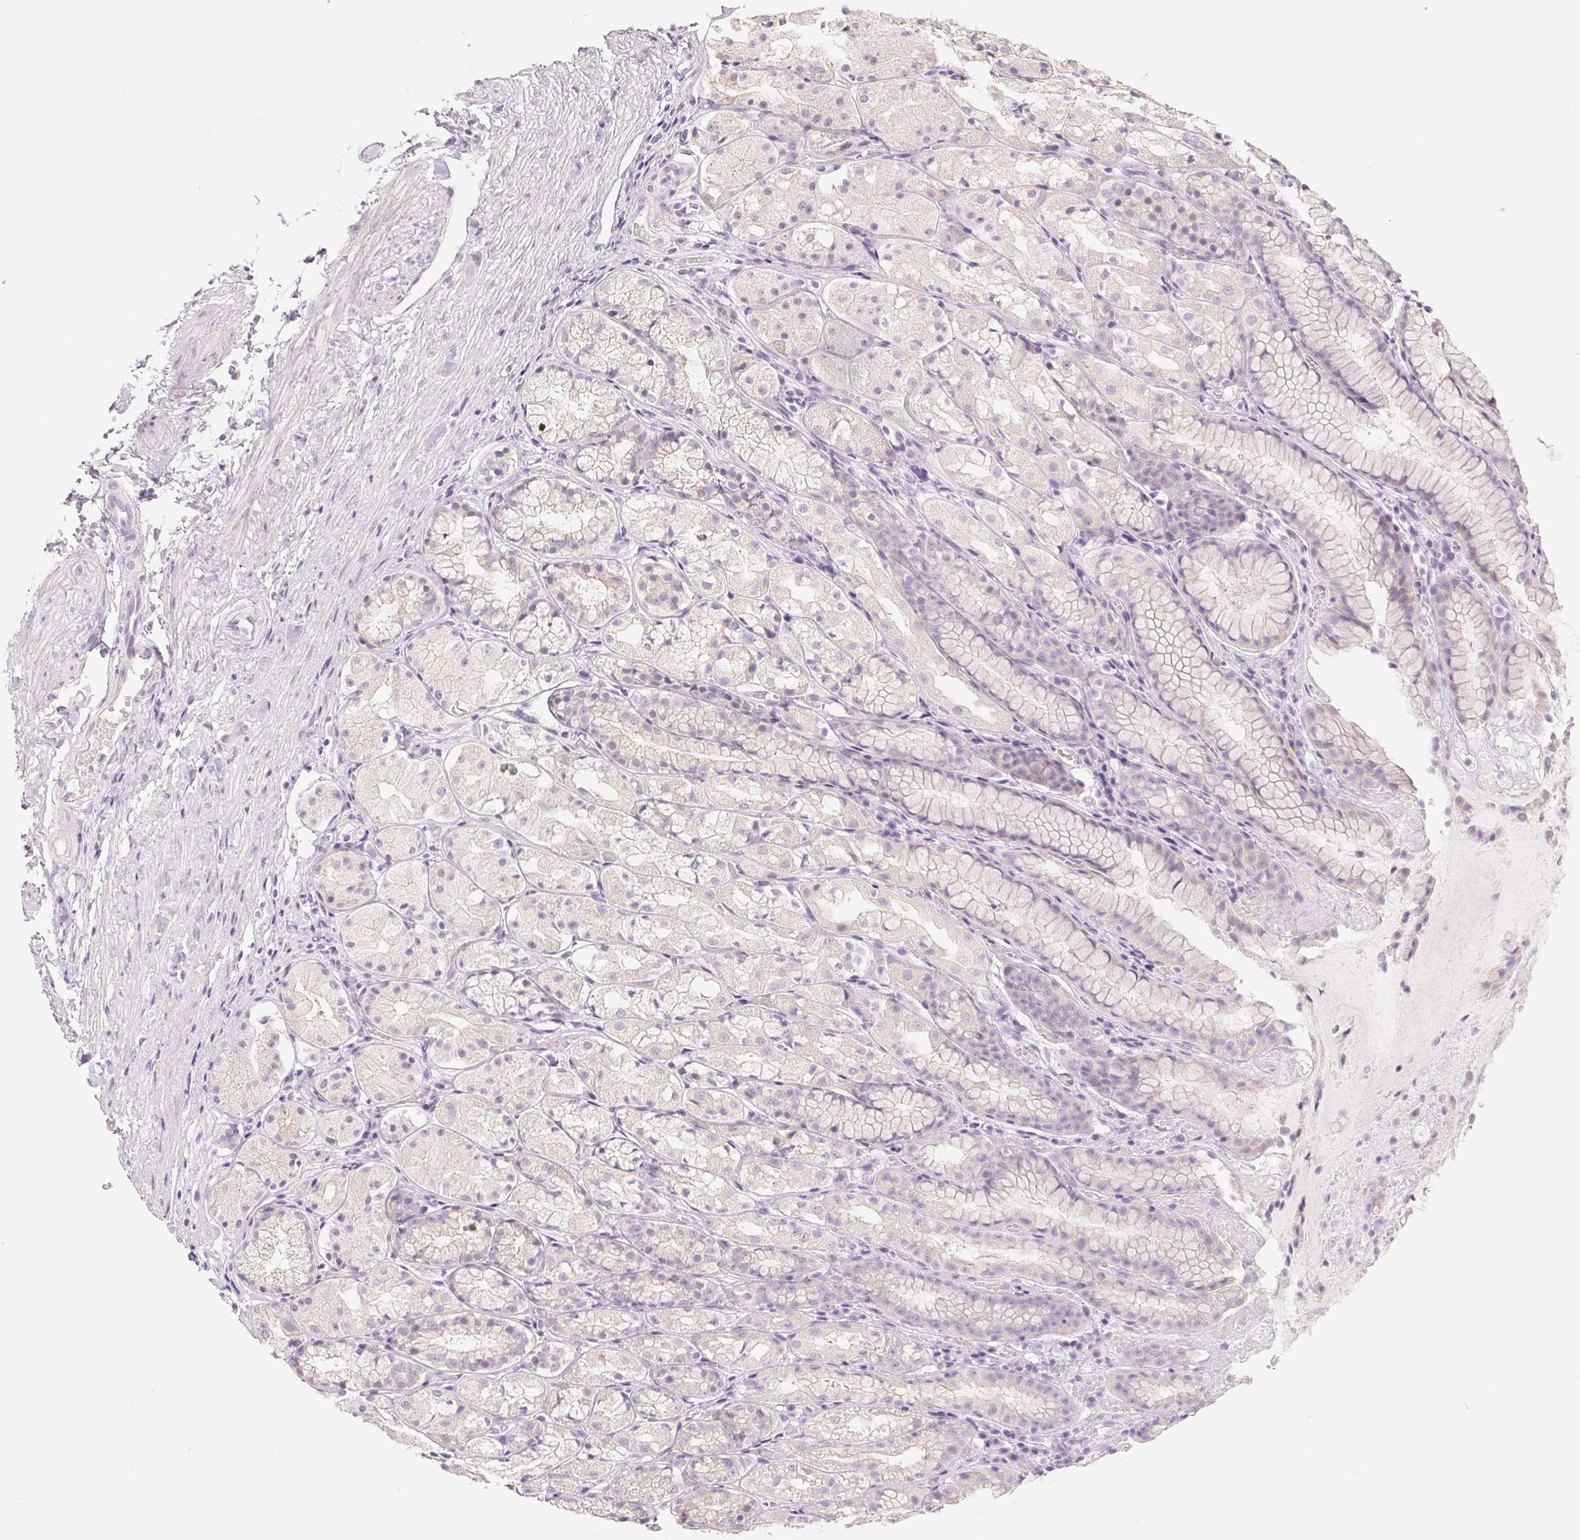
{"staining": {"intensity": "negative", "quantity": "none", "location": "none"}, "tissue": "stomach", "cell_type": "Glandular cells", "image_type": "normal", "snomed": [{"axis": "morphology", "description": "Normal tissue, NOS"}, {"axis": "topography", "description": "Stomach"}], "caption": "Human stomach stained for a protein using immunohistochemistry exhibits no positivity in glandular cells.", "gene": "SFTPD", "patient": {"sex": "male", "age": 70}}